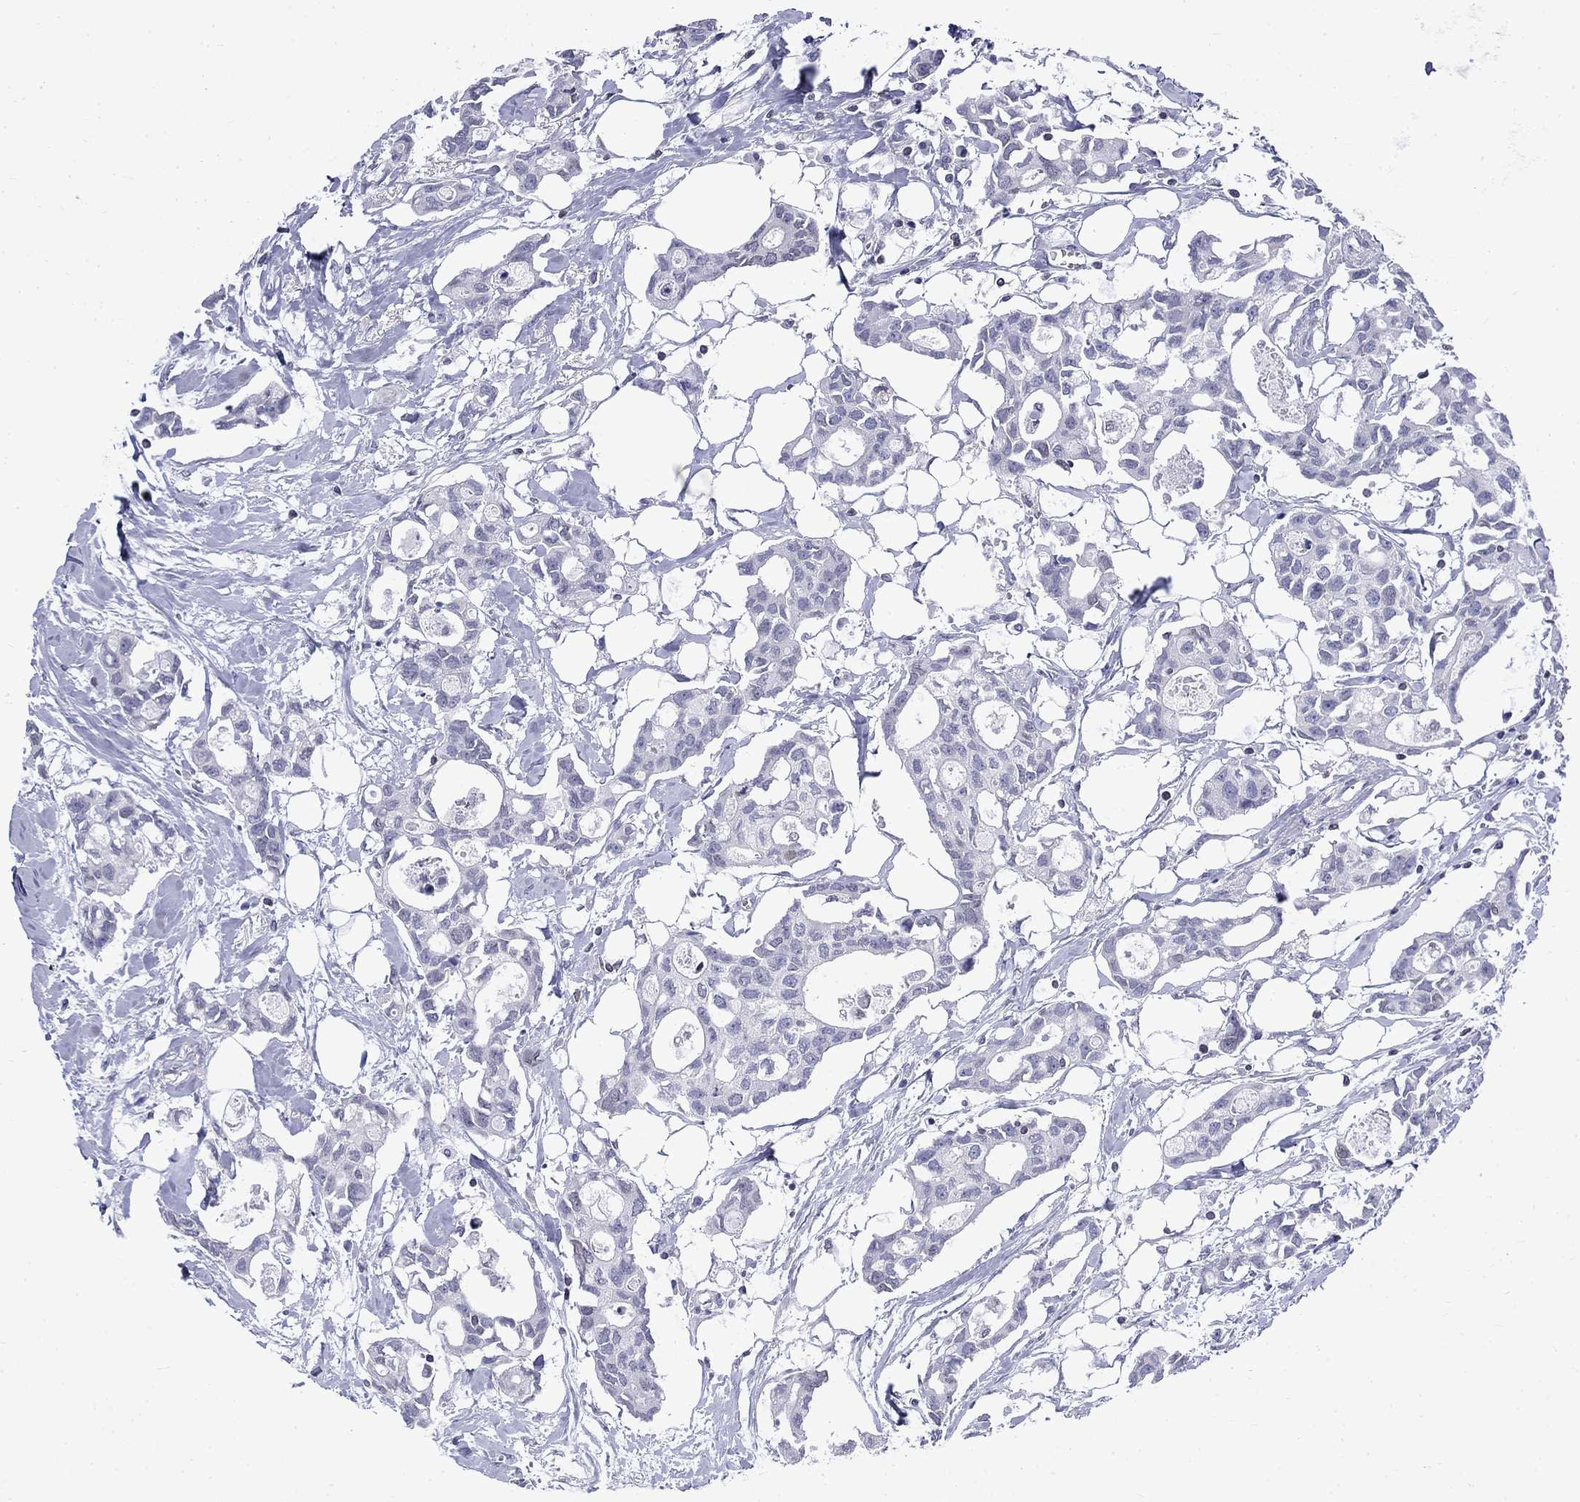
{"staining": {"intensity": "negative", "quantity": "none", "location": "none"}, "tissue": "breast cancer", "cell_type": "Tumor cells", "image_type": "cancer", "snomed": [{"axis": "morphology", "description": "Duct carcinoma"}, {"axis": "topography", "description": "Breast"}], "caption": "Micrograph shows no protein staining in tumor cells of infiltrating ductal carcinoma (breast) tissue.", "gene": "SLA", "patient": {"sex": "female", "age": 83}}